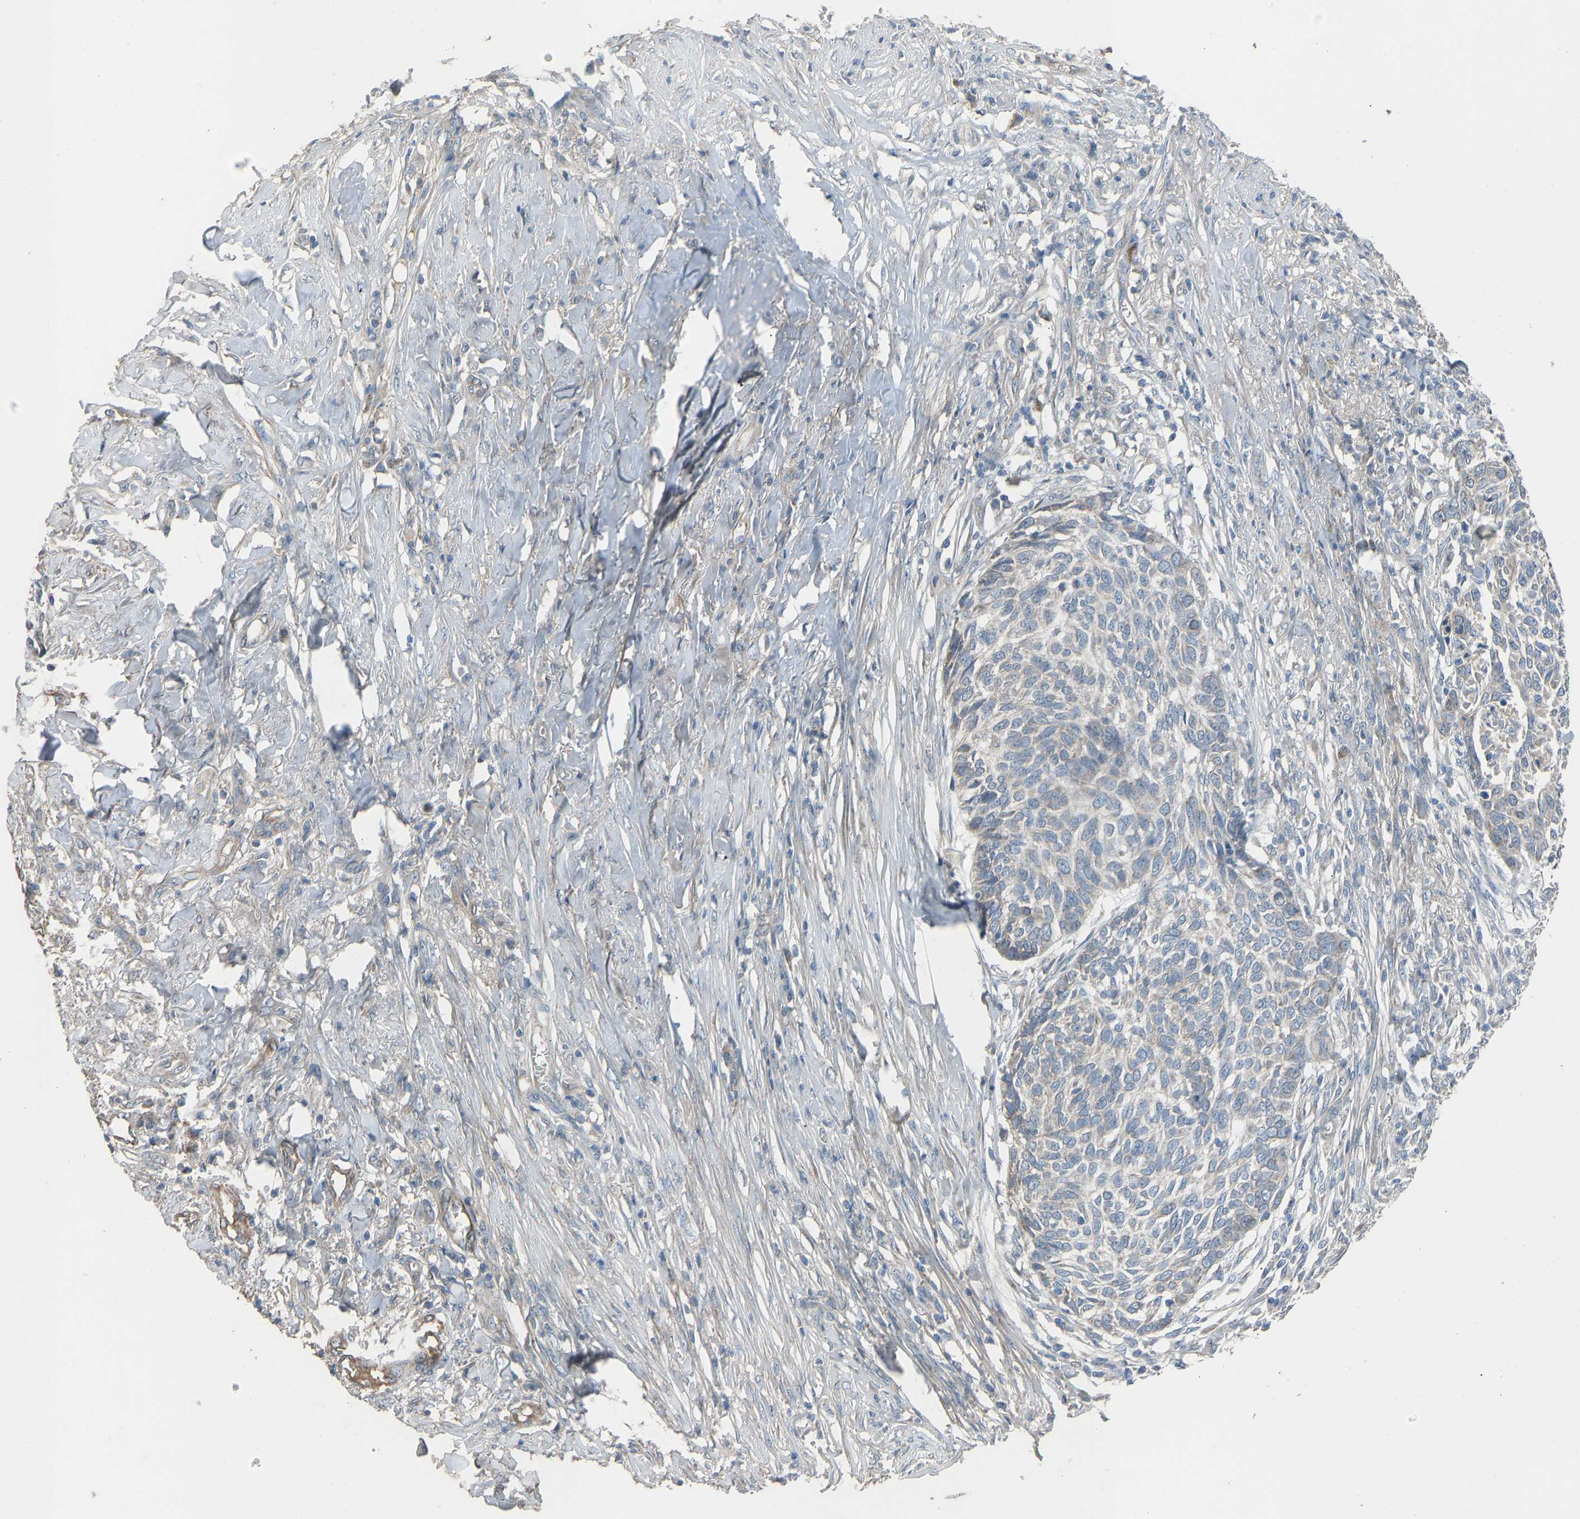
{"staining": {"intensity": "negative", "quantity": "none", "location": "none"}, "tissue": "skin cancer", "cell_type": "Tumor cells", "image_type": "cancer", "snomed": [{"axis": "morphology", "description": "Basal cell carcinoma"}, {"axis": "topography", "description": "Skin"}], "caption": "Tumor cells are negative for brown protein staining in skin cancer (basal cell carcinoma). (Stains: DAB IHC with hematoxylin counter stain, Microscopy: brightfield microscopy at high magnification).", "gene": "TGFBR3", "patient": {"sex": "male", "age": 85}}